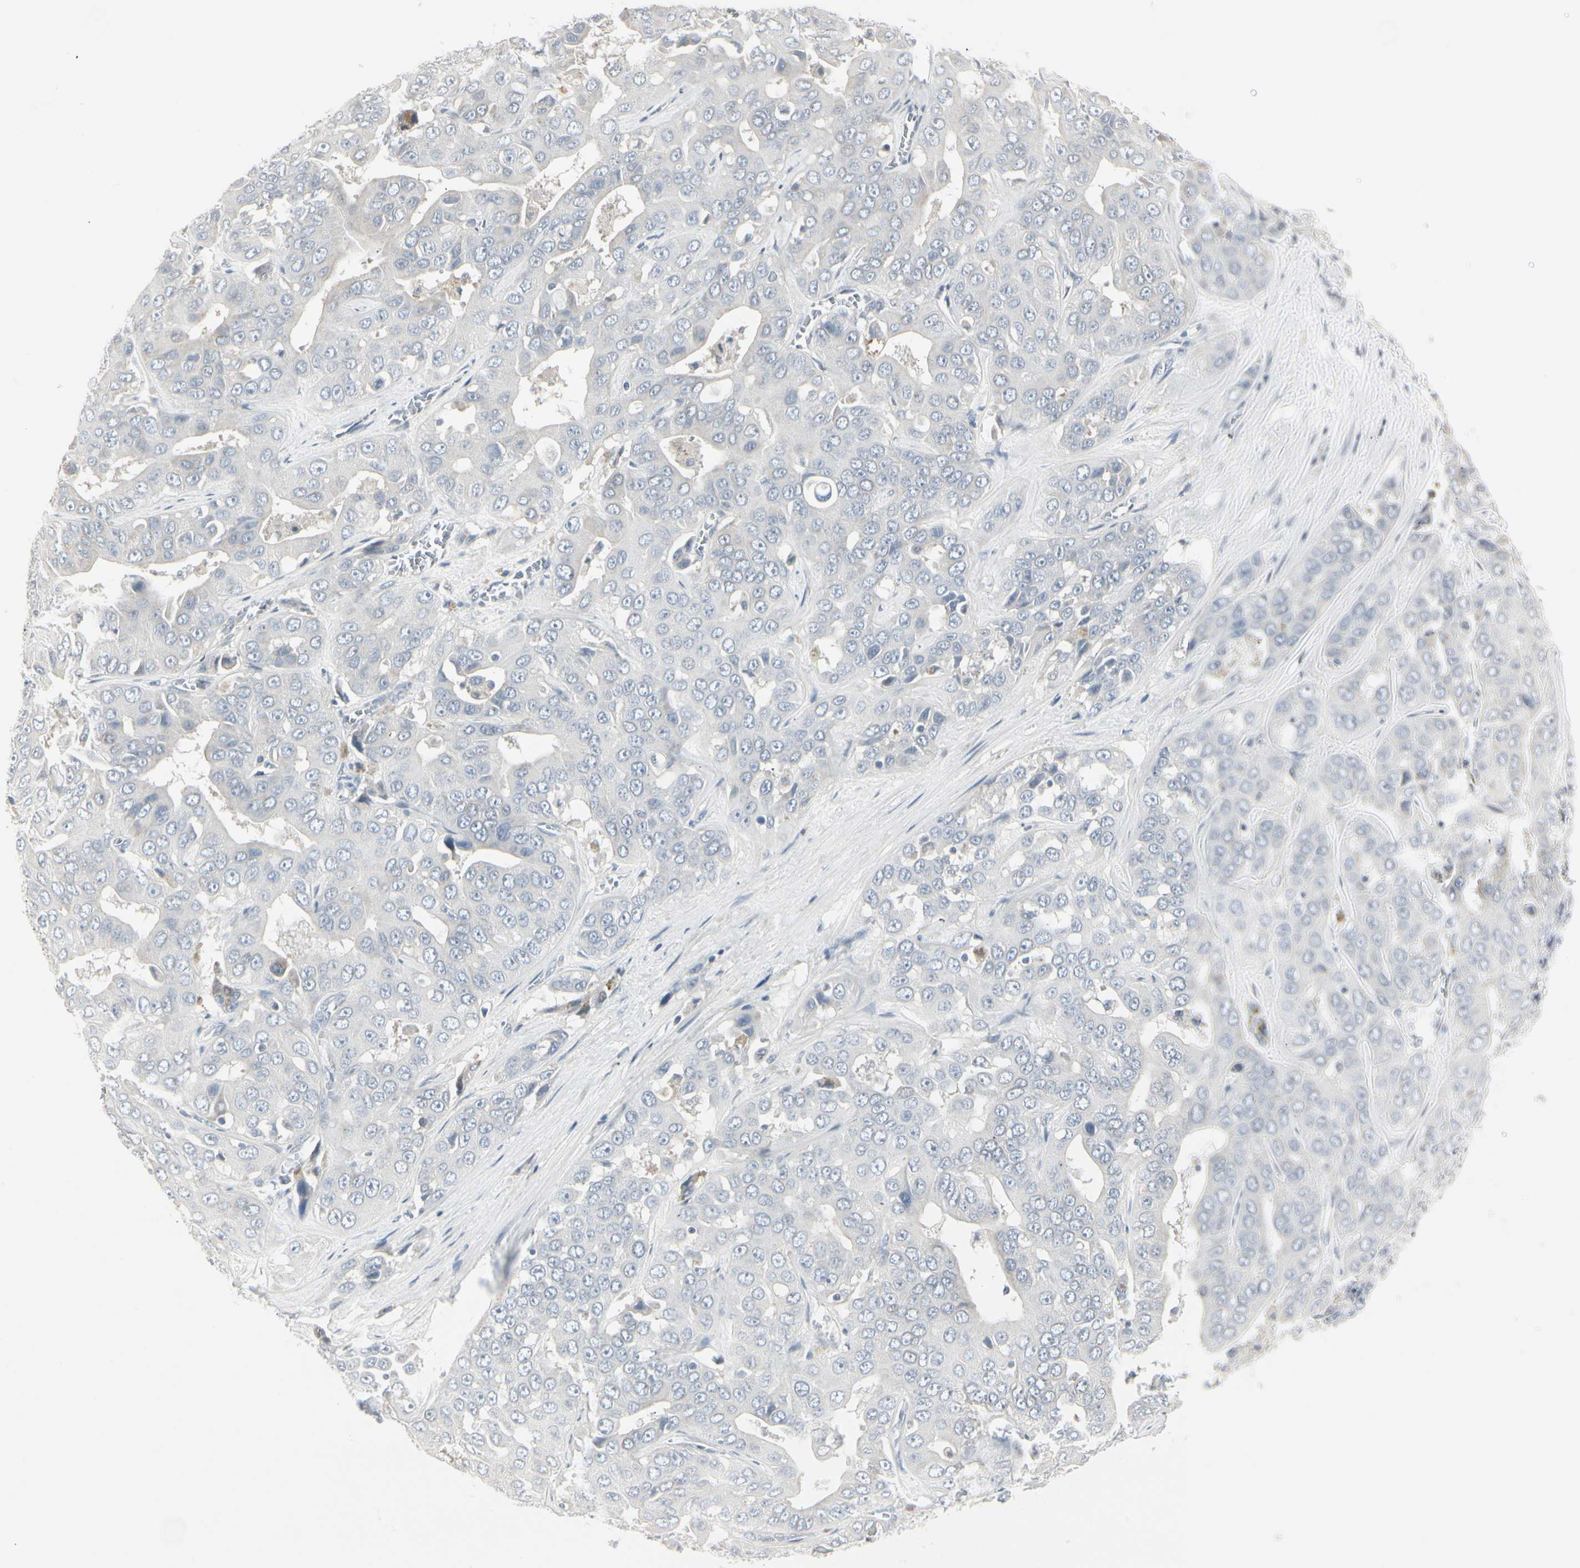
{"staining": {"intensity": "negative", "quantity": "none", "location": "none"}, "tissue": "liver cancer", "cell_type": "Tumor cells", "image_type": "cancer", "snomed": [{"axis": "morphology", "description": "Cholangiocarcinoma"}, {"axis": "topography", "description": "Liver"}], "caption": "Human liver cancer (cholangiocarcinoma) stained for a protein using immunohistochemistry (IHC) reveals no staining in tumor cells.", "gene": "DMPK", "patient": {"sex": "female", "age": 52}}